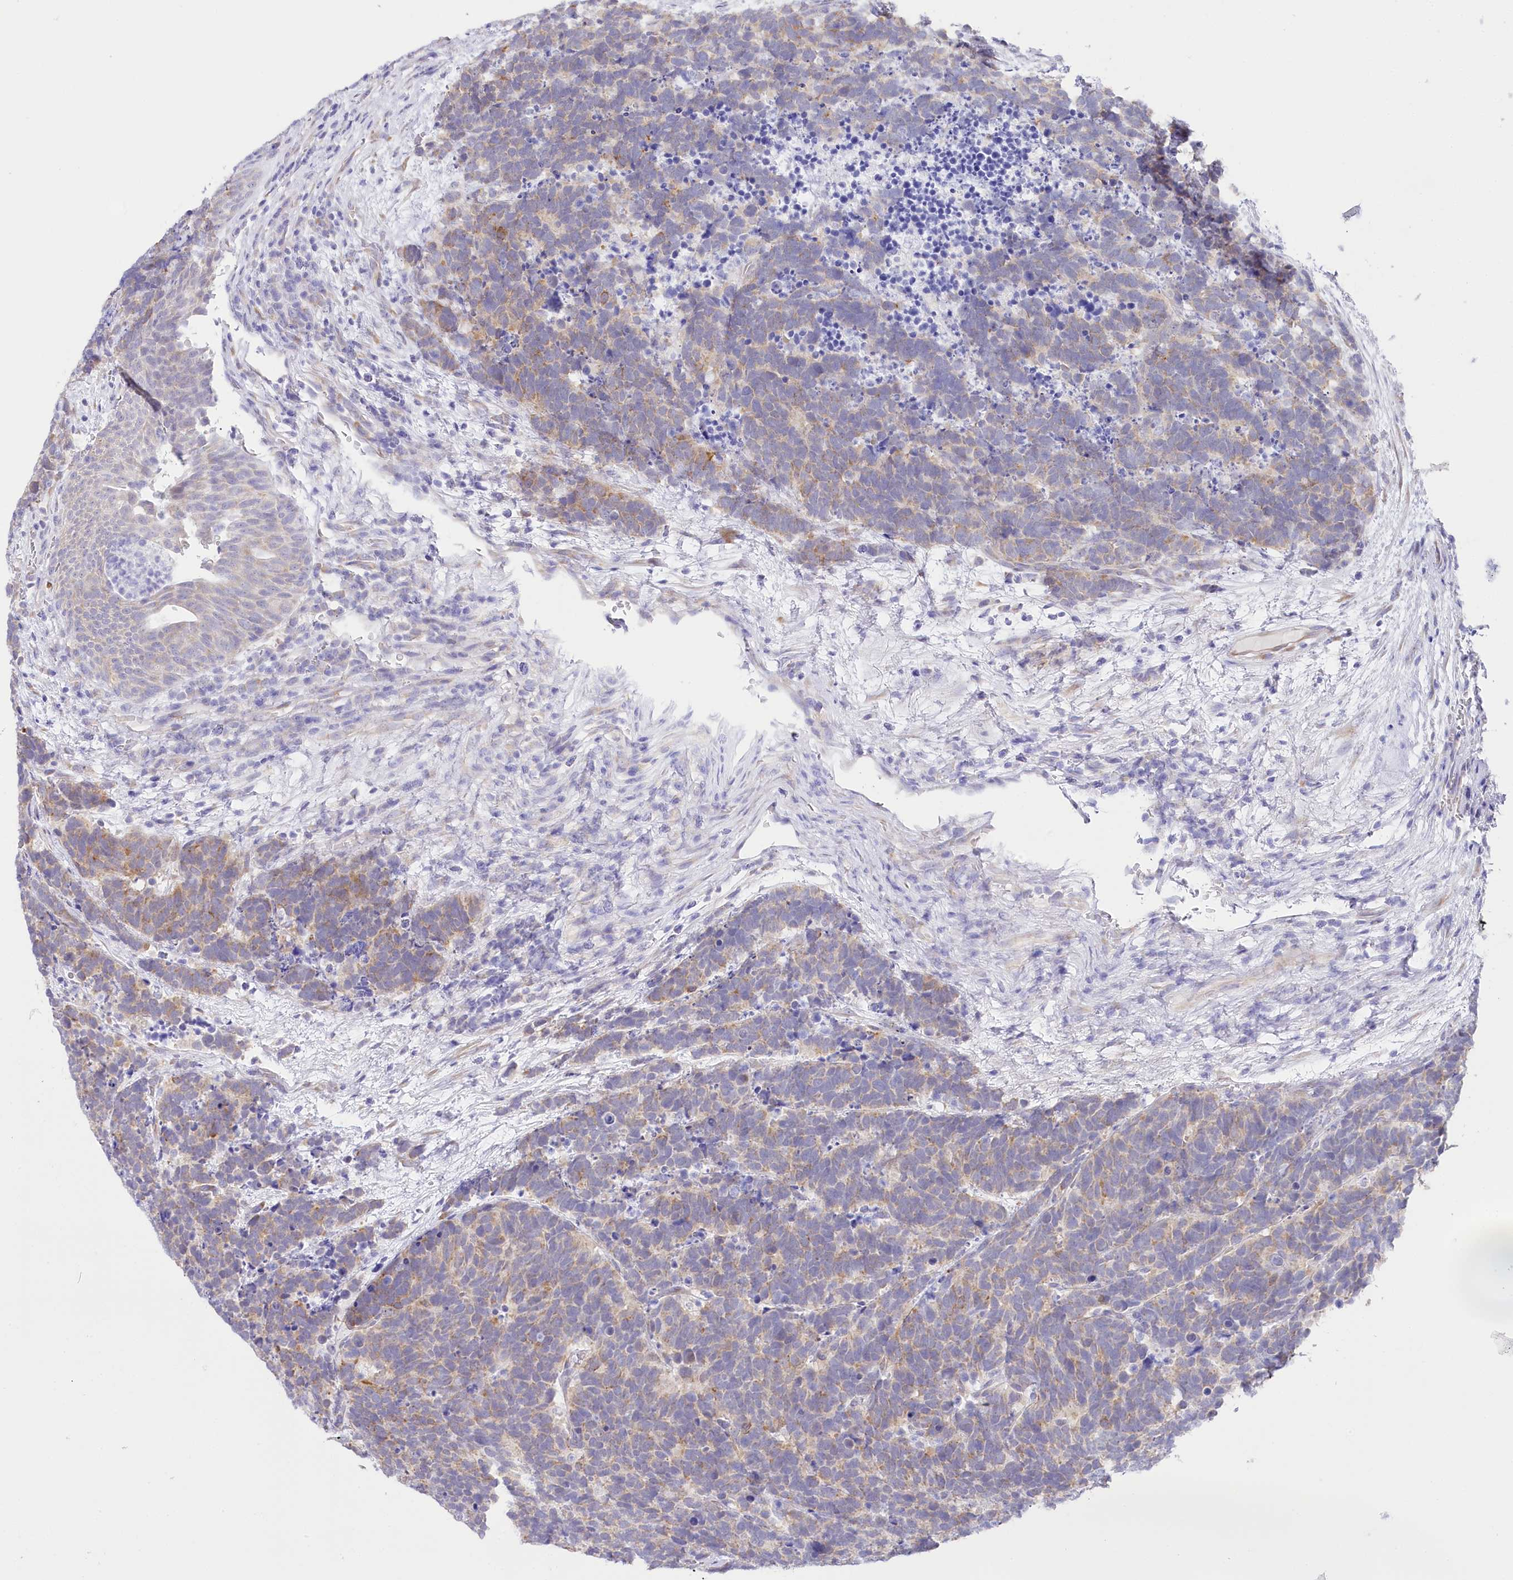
{"staining": {"intensity": "weak", "quantity": "25%-75%", "location": "cytoplasmic/membranous"}, "tissue": "carcinoid", "cell_type": "Tumor cells", "image_type": "cancer", "snomed": [{"axis": "morphology", "description": "Carcinoma, NOS"}, {"axis": "morphology", "description": "Carcinoid, malignant, NOS"}, {"axis": "topography", "description": "Urinary bladder"}], "caption": "Protein expression analysis of carcinoid displays weak cytoplasmic/membranous expression in about 25%-75% of tumor cells.", "gene": "CSN3", "patient": {"sex": "male", "age": 57}}